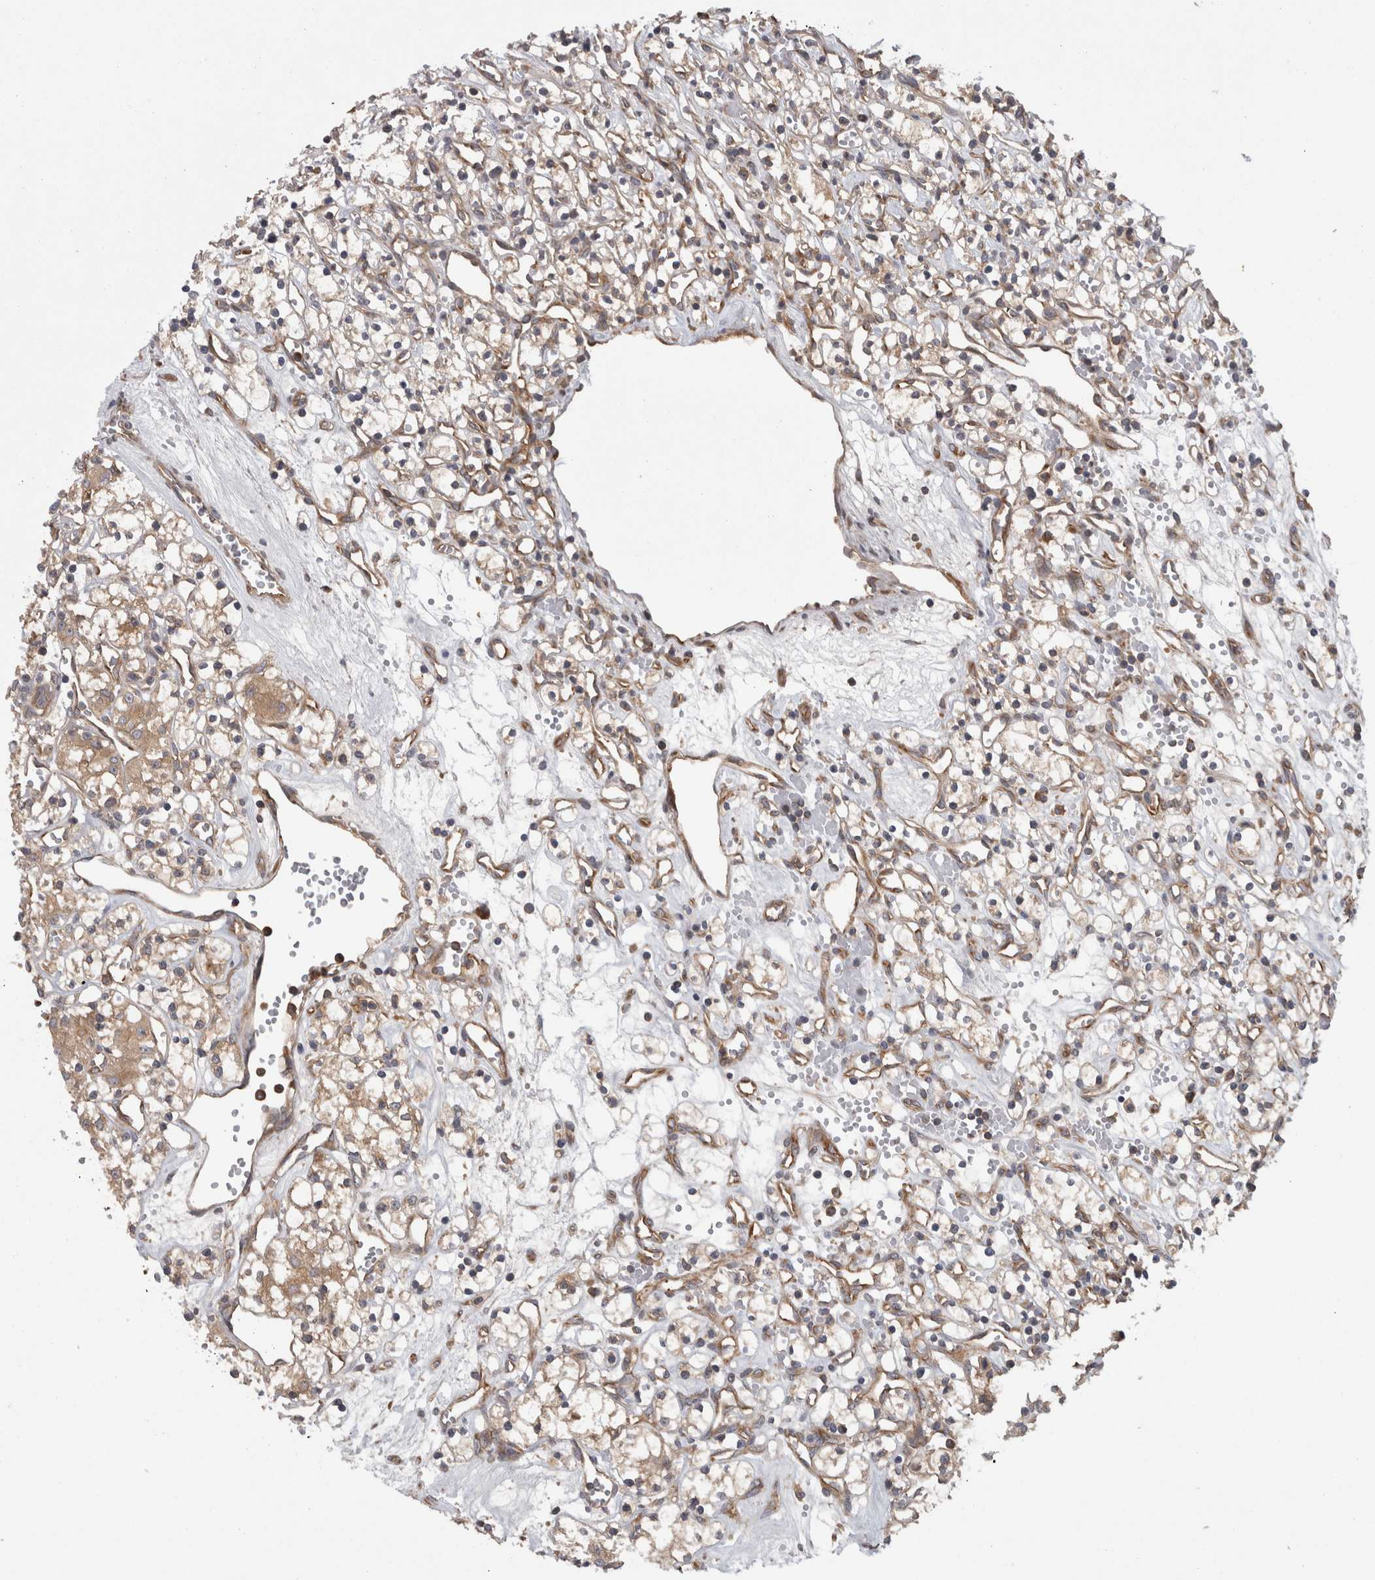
{"staining": {"intensity": "moderate", "quantity": "<25%", "location": "cytoplasmic/membranous"}, "tissue": "renal cancer", "cell_type": "Tumor cells", "image_type": "cancer", "snomed": [{"axis": "morphology", "description": "Adenocarcinoma, NOS"}, {"axis": "topography", "description": "Kidney"}], "caption": "Immunohistochemical staining of renal cancer (adenocarcinoma) displays low levels of moderate cytoplasmic/membranous staining in about <25% of tumor cells.", "gene": "SMCR8", "patient": {"sex": "female", "age": 59}}